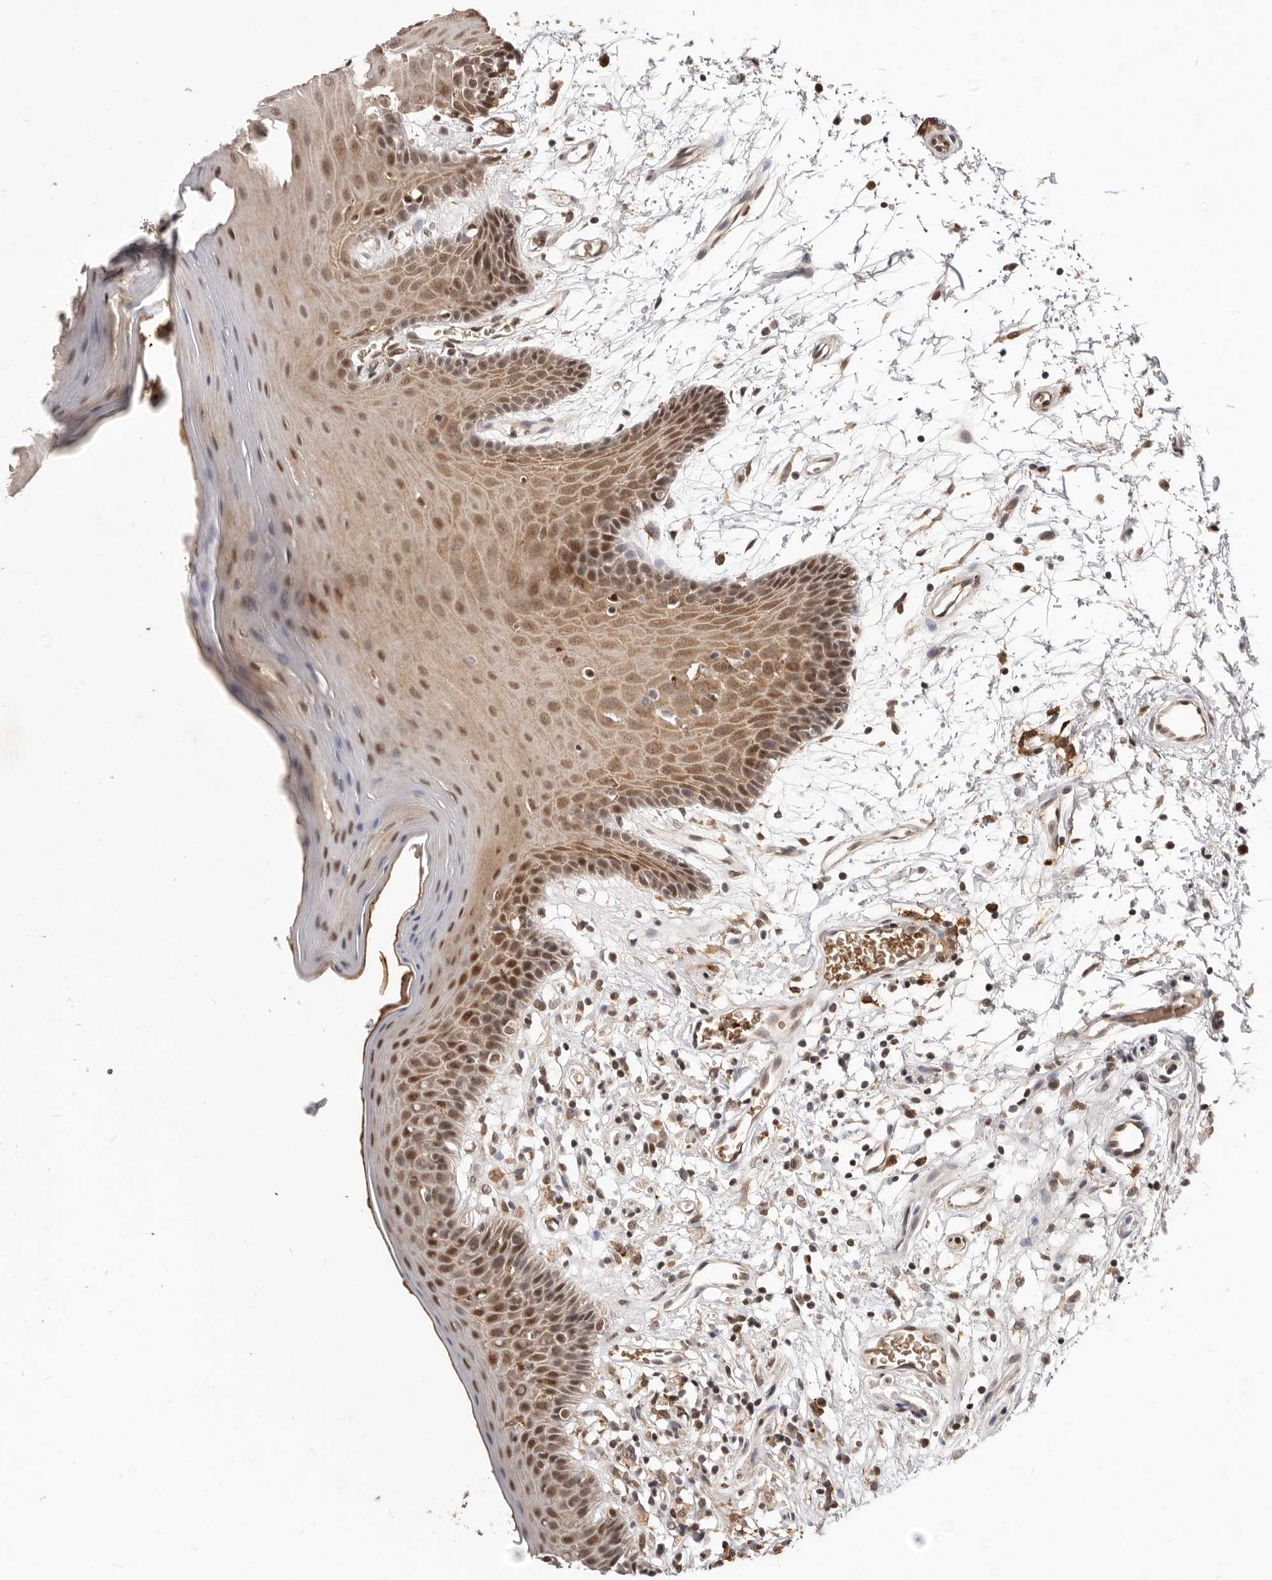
{"staining": {"intensity": "moderate", "quantity": ">75%", "location": "cytoplasmic/membranous,nuclear"}, "tissue": "oral mucosa", "cell_type": "Squamous epithelial cells", "image_type": "normal", "snomed": [{"axis": "morphology", "description": "Normal tissue, NOS"}, {"axis": "morphology", "description": "Squamous cell carcinoma, NOS"}, {"axis": "topography", "description": "Skeletal muscle"}, {"axis": "topography", "description": "Oral tissue"}, {"axis": "topography", "description": "Salivary gland"}, {"axis": "topography", "description": "Head-Neck"}], "caption": "DAB (3,3'-diaminobenzidine) immunohistochemical staining of unremarkable oral mucosa demonstrates moderate cytoplasmic/membranous,nuclear protein positivity in about >75% of squamous epithelial cells. (IHC, brightfield microscopy, high magnification).", "gene": "NCOA3", "patient": {"sex": "male", "age": 54}}